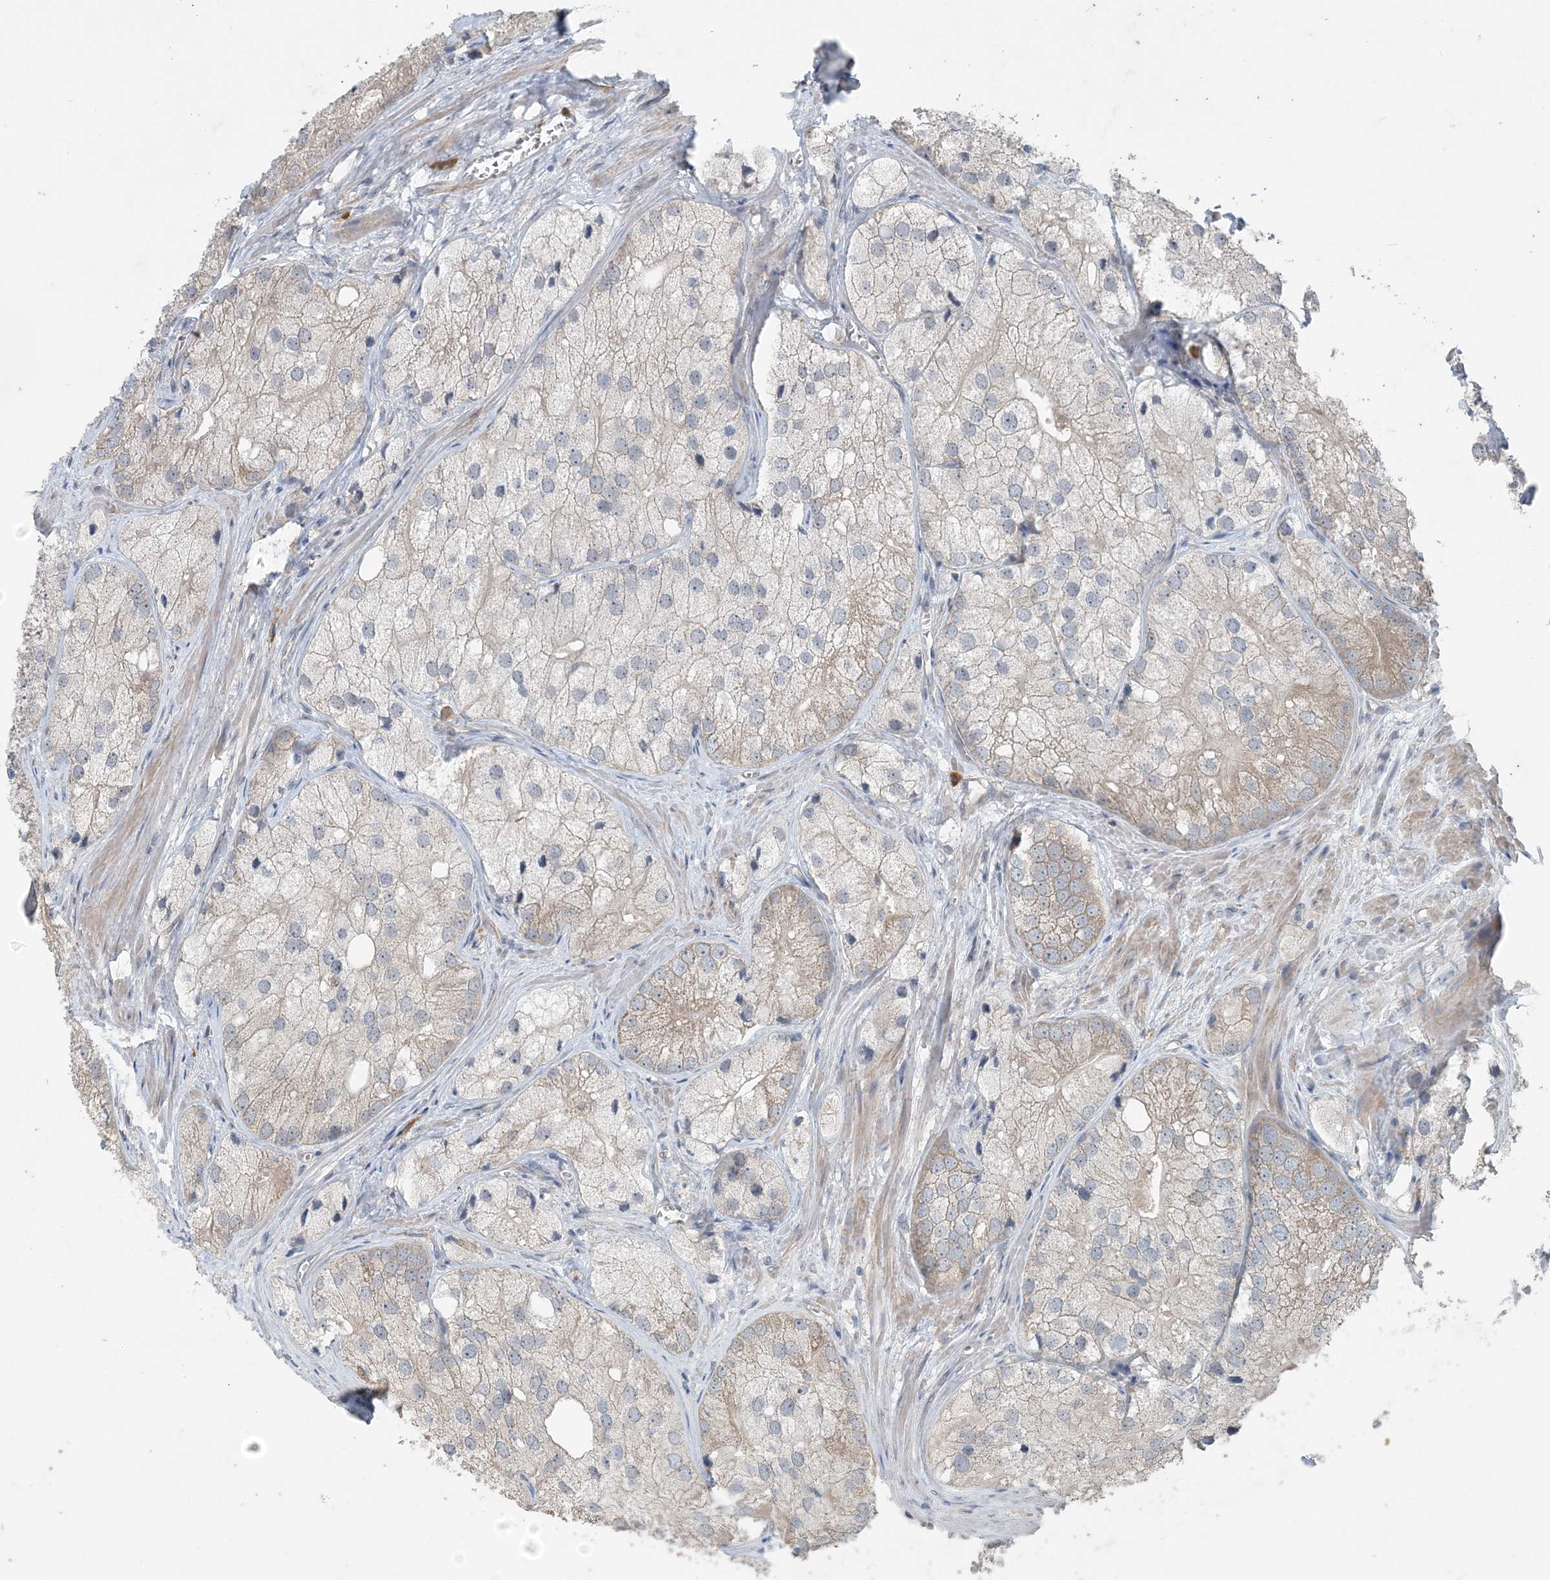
{"staining": {"intensity": "weak", "quantity": "<25%", "location": "cytoplasmic/membranous"}, "tissue": "prostate cancer", "cell_type": "Tumor cells", "image_type": "cancer", "snomed": [{"axis": "morphology", "description": "Adenocarcinoma, Low grade"}, {"axis": "topography", "description": "Prostate"}], "caption": "Tumor cells are negative for brown protein staining in prostate cancer.", "gene": "MYO9B", "patient": {"sex": "male", "age": 69}}